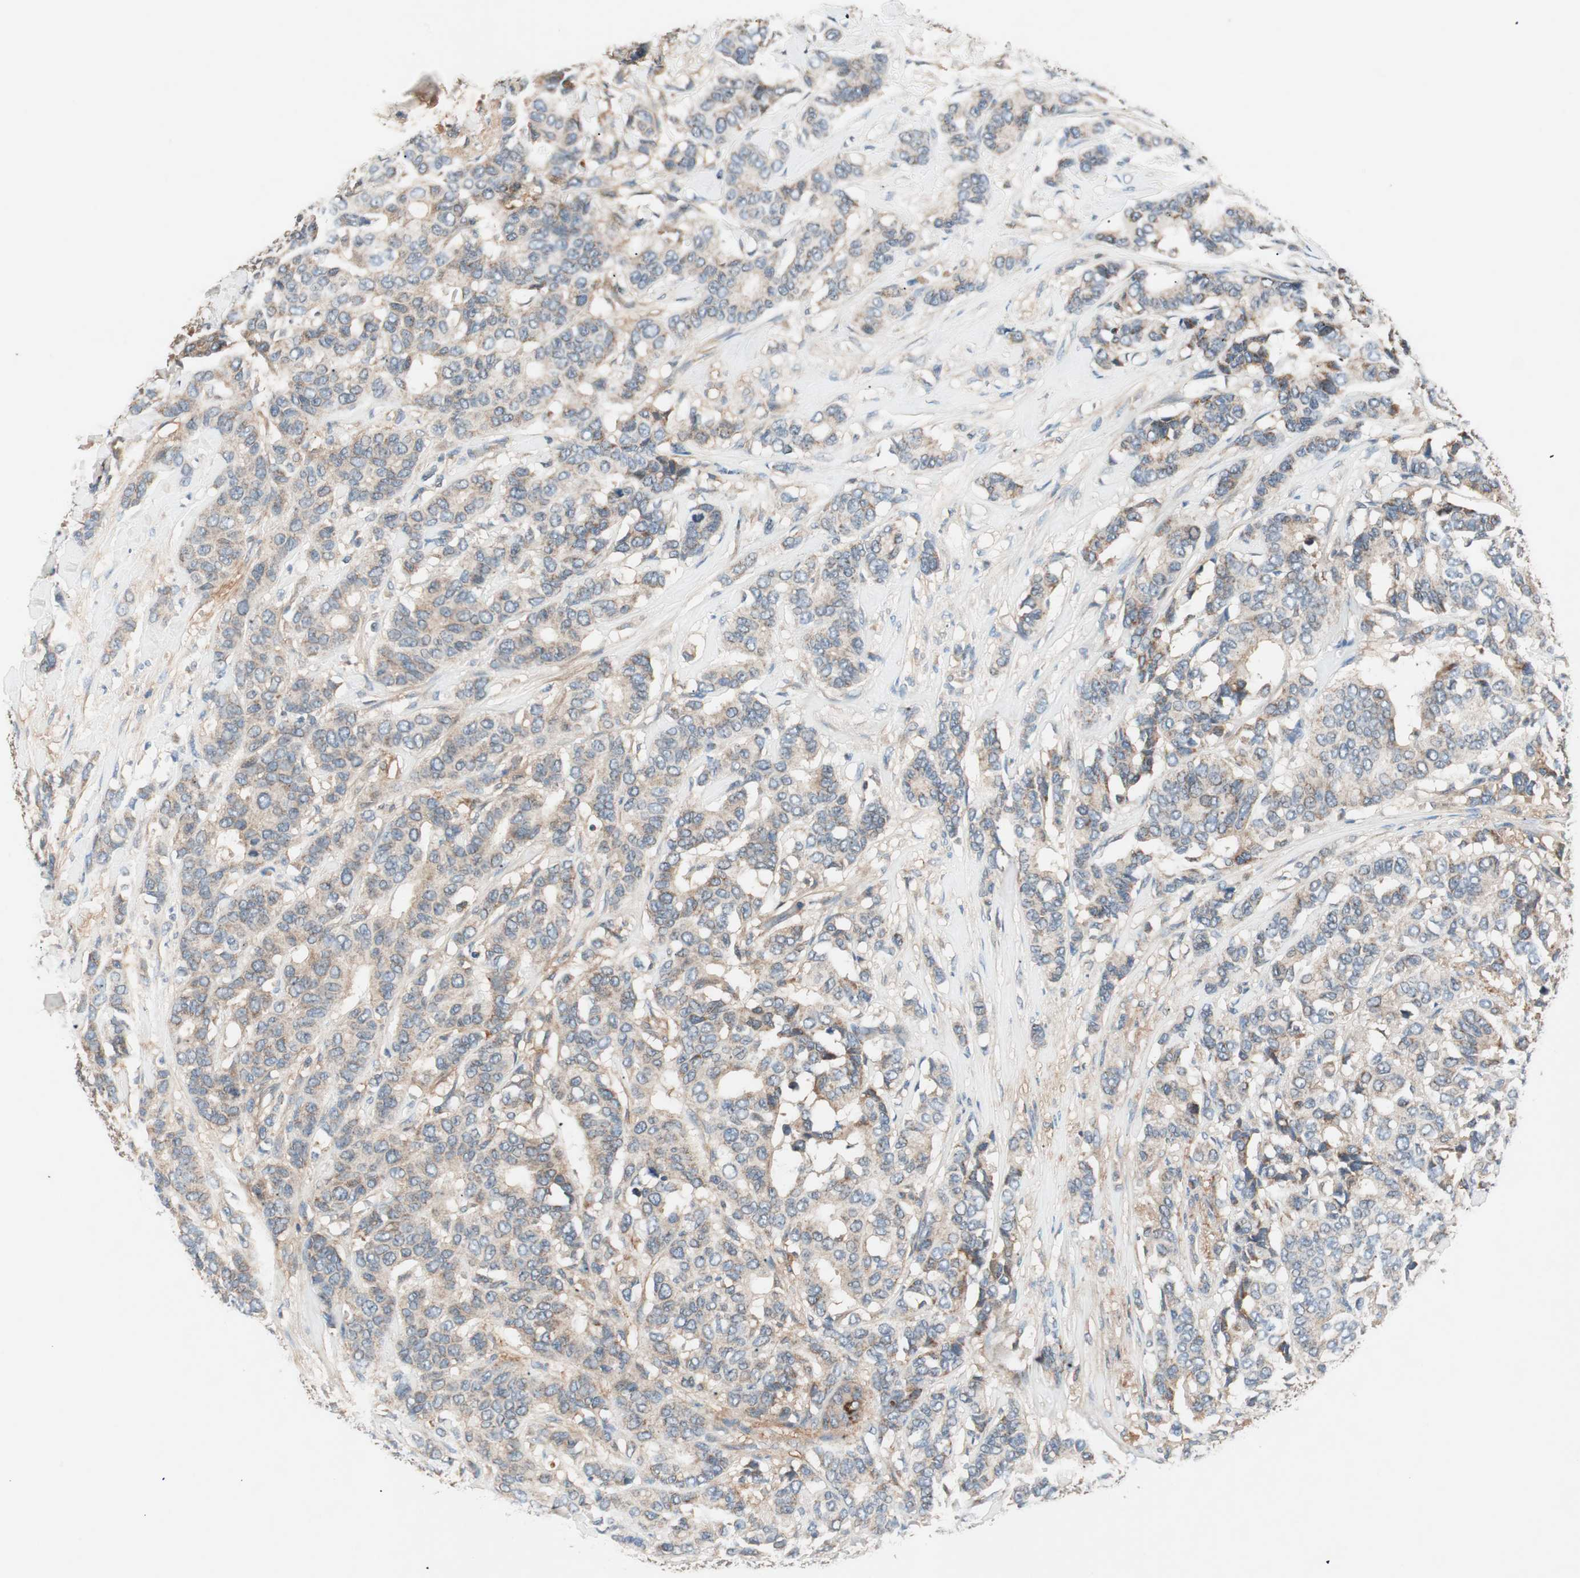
{"staining": {"intensity": "weak", "quantity": "25%-75%", "location": "cytoplasmic/membranous"}, "tissue": "breast cancer", "cell_type": "Tumor cells", "image_type": "cancer", "snomed": [{"axis": "morphology", "description": "Duct carcinoma"}, {"axis": "topography", "description": "Breast"}], "caption": "DAB immunohistochemical staining of human breast invasive ductal carcinoma demonstrates weak cytoplasmic/membranous protein staining in approximately 25%-75% of tumor cells.", "gene": "HPN", "patient": {"sex": "female", "age": 87}}